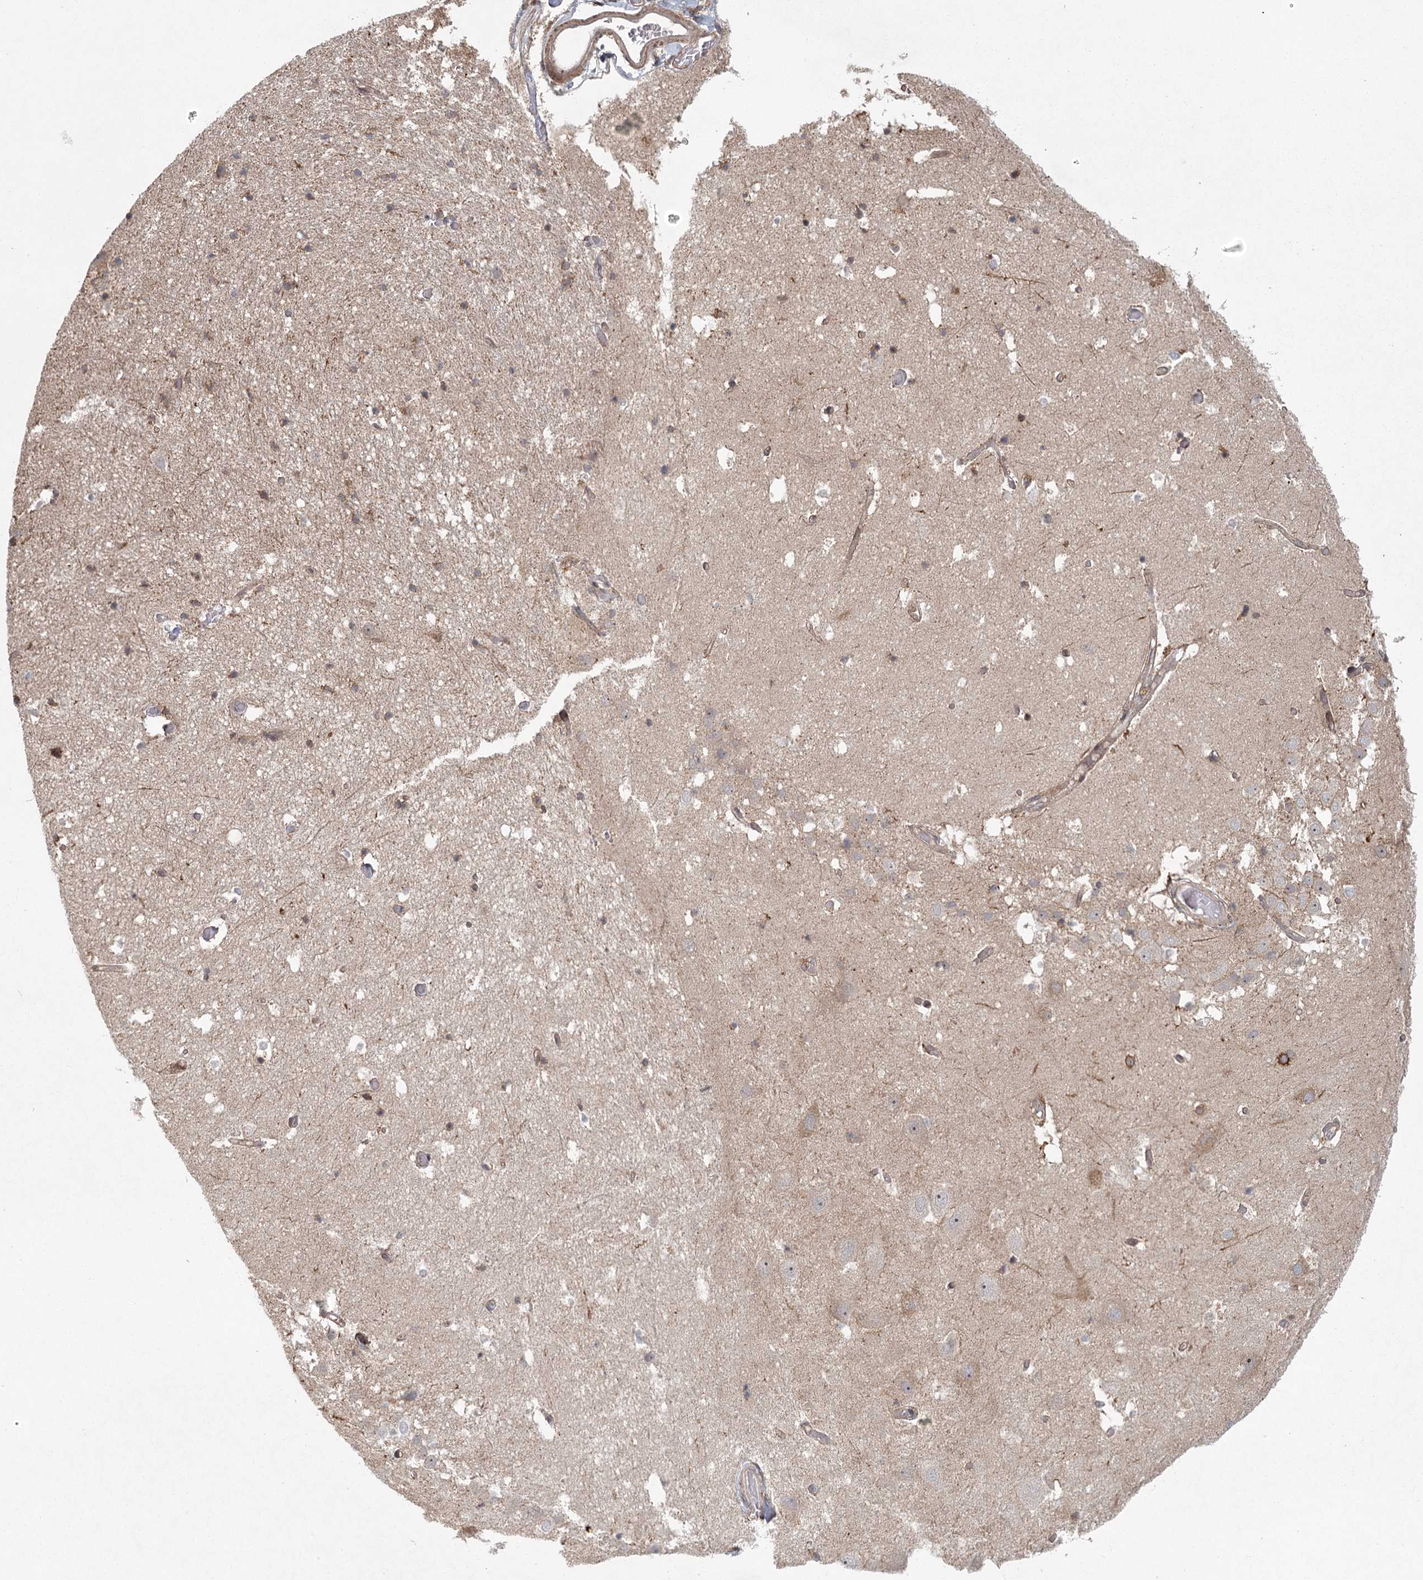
{"staining": {"intensity": "negative", "quantity": "none", "location": "none"}, "tissue": "hippocampus", "cell_type": "Glial cells", "image_type": "normal", "snomed": [{"axis": "morphology", "description": "Normal tissue, NOS"}, {"axis": "topography", "description": "Hippocampus"}], "caption": "The histopathology image demonstrates no significant expression in glial cells of hippocampus.", "gene": "PLEKHA7", "patient": {"sex": "female", "age": 52}}